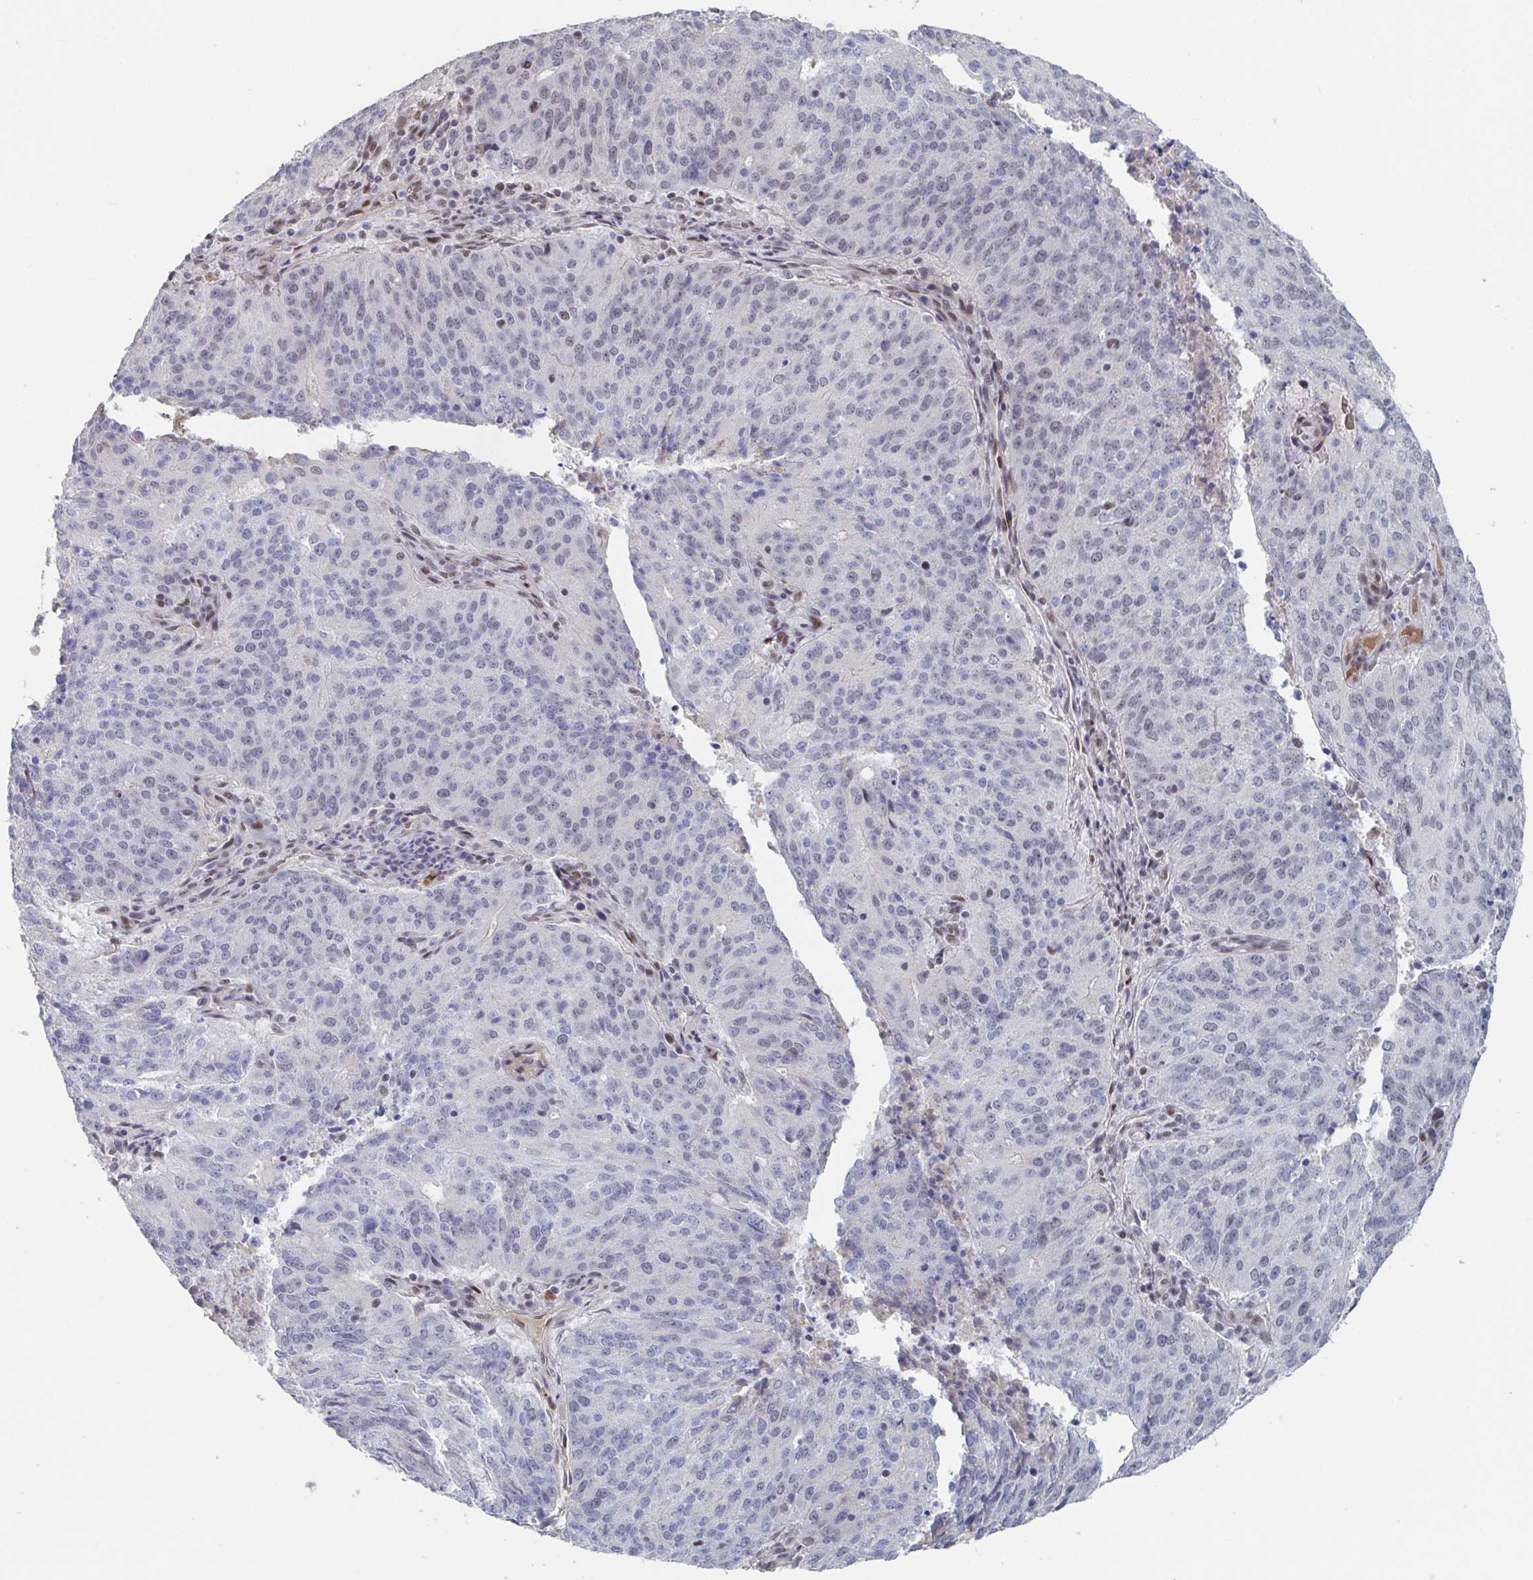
{"staining": {"intensity": "weak", "quantity": "<25%", "location": "nuclear"}, "tissue": "endometrial cancer", "cell_type": "Tumor cells", "image_type": "cancer", "snomed": [{"axis": "morphology", "description": "Adenocarcinoma, NOS"}, {"axis": "topography", "description": "Endometrium"}], "caption": "Protein analysis of endometrial adenocarcinoma reveals no significant staining in tumor cells.", "gene": "BCL7B", "patient": {"sex": "female", "age": 82}}